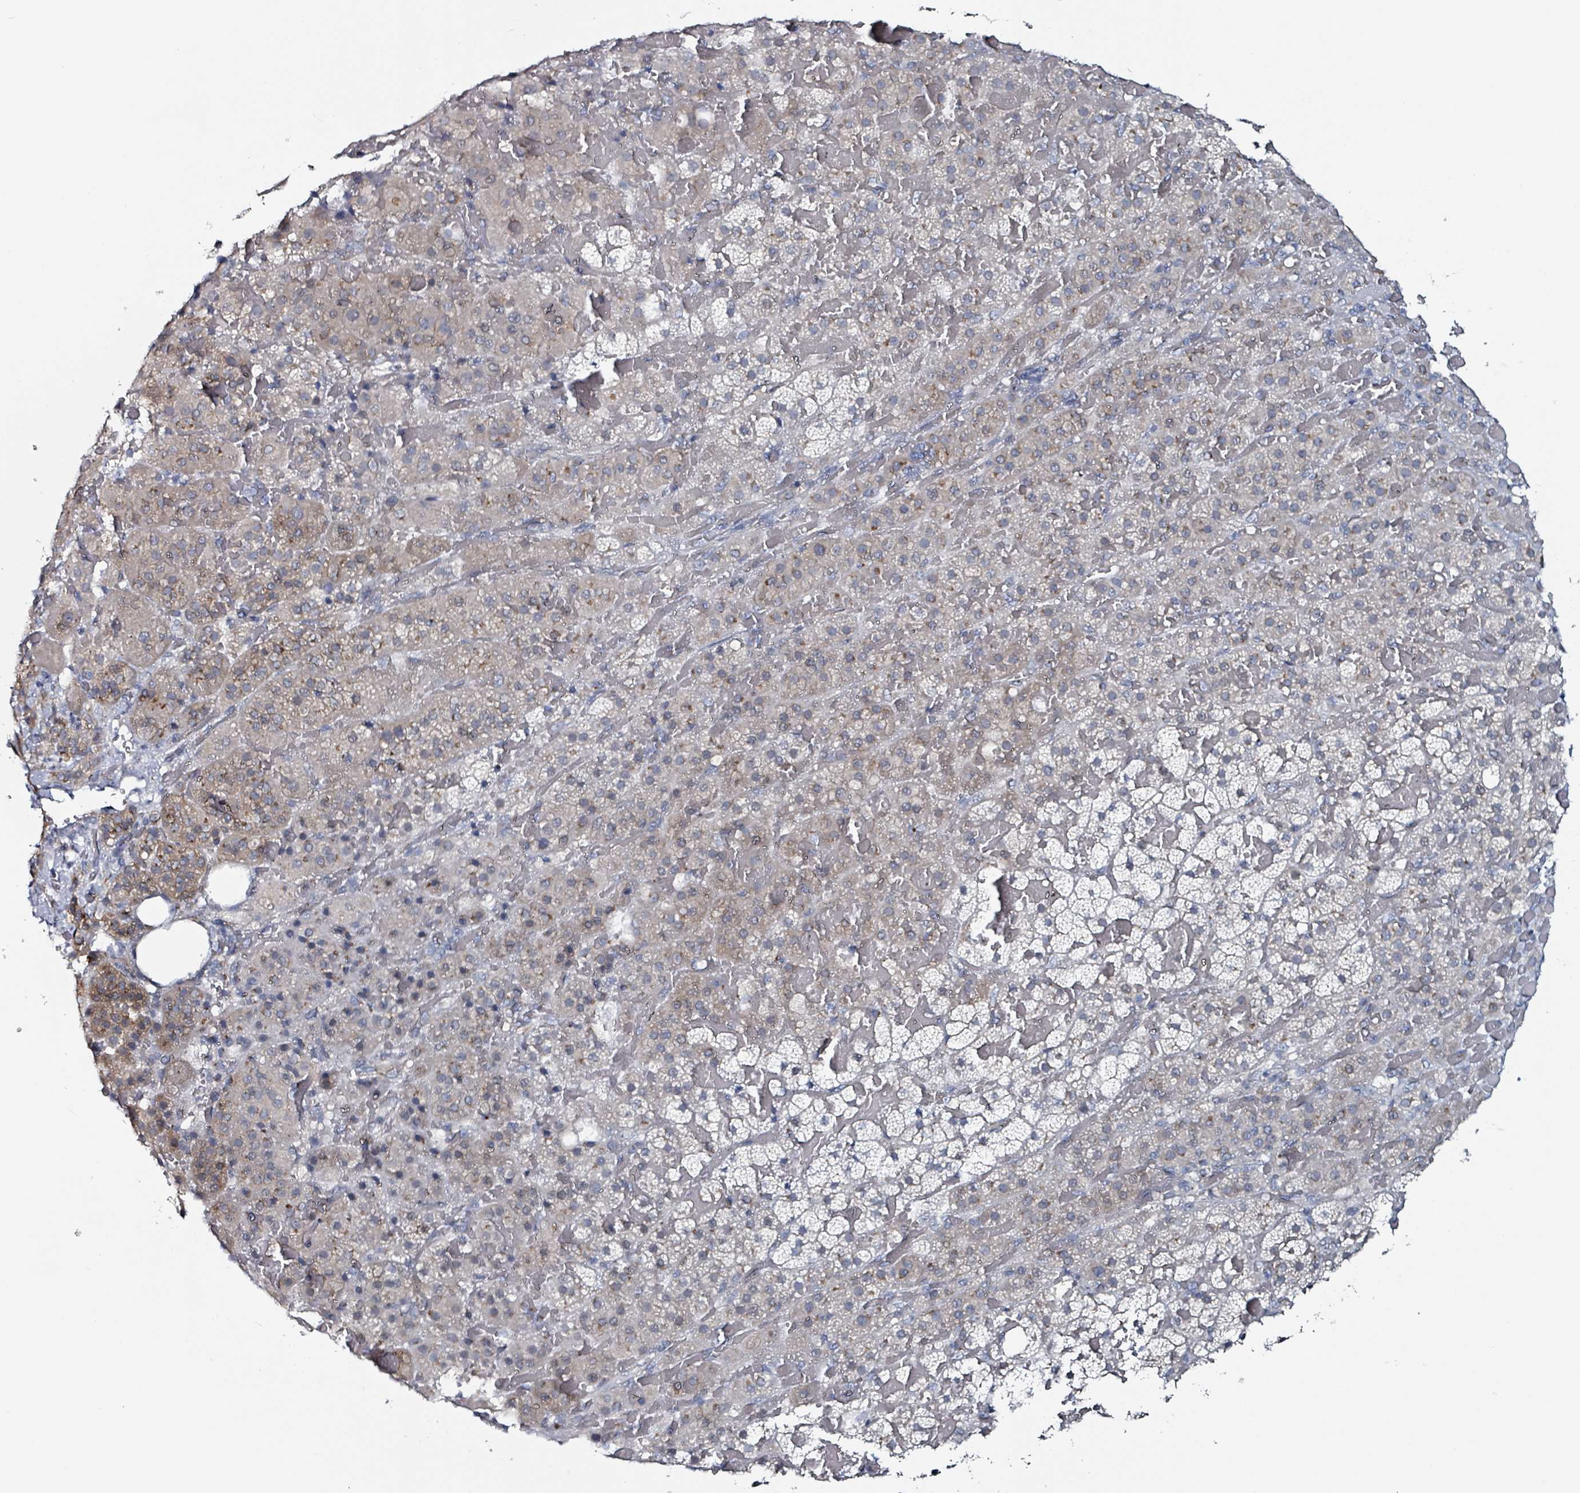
{"staining": {"intensity": "moderate", "quantity": "25%-75%", "location": "cytoplasmic/membranous"}, "tissue": "adrenal gland", "cell_type": "Glandular cells", "image_type": "normal", "snomed": [{"axis": "morphology", "description": "Normal tissue, NOS"}, {"axis": "topography", "description": "Adrenal gland"}], "caption": "Adrenal gland stained for a protein displays moderate cytoplasmic/membranous positivity in glandular cells. The staining was performed using DAB (3,3'-diaminobenzidine), with brown indicating positive protein expression. Nuclei are stained blue with hematoxylin.", "gene": "B3GAT3", "patient": {"sex": "female", "age": 59}}